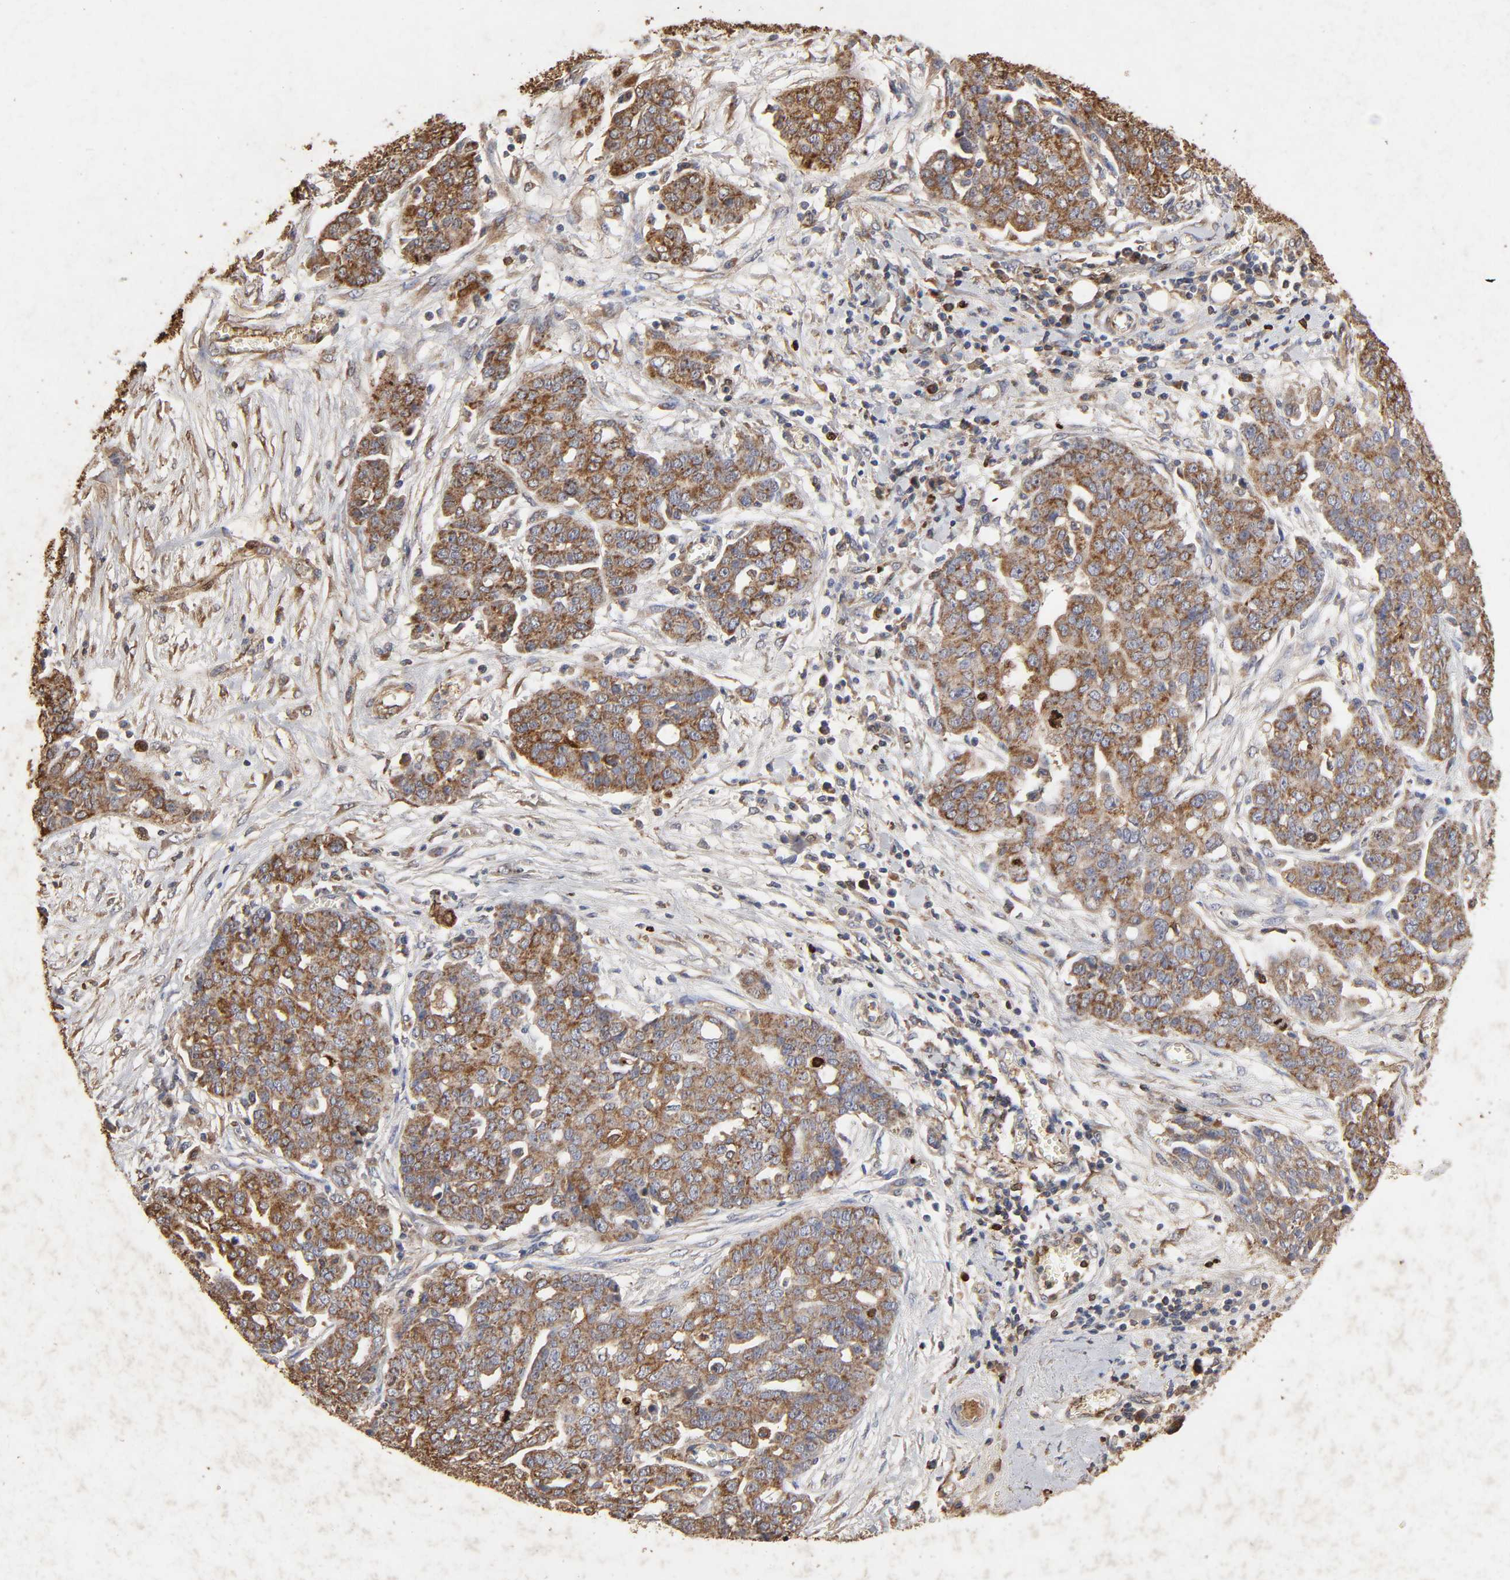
{"staining": {"intensity": "strong", "quantity": ">75%", "location": "cytoplasmic/membranous"}, "tissue": "ovarian cancer", "cell_type": "Tumor cells", "image_type": "cancer", "snomed": [{"axis": "morphology", "description": "Cystadenocarcinoma, serous, NOS"}, {"axis": "topography", "description": "Soft tissue"}, {"axis": "topography", "description": "Ovary"}], "caption": "This histopathology image reveals ovarian serous cystadenocarcinoma stained with immunohistochemistry (IHC) to label a protein in brown. The cytoplasmic/membranous of tumor cells show strong positivity for the protein. Nuclei are counter-stained blue.", "gene": "CYCS", "patient": {"sex": "female", "age": 57}}